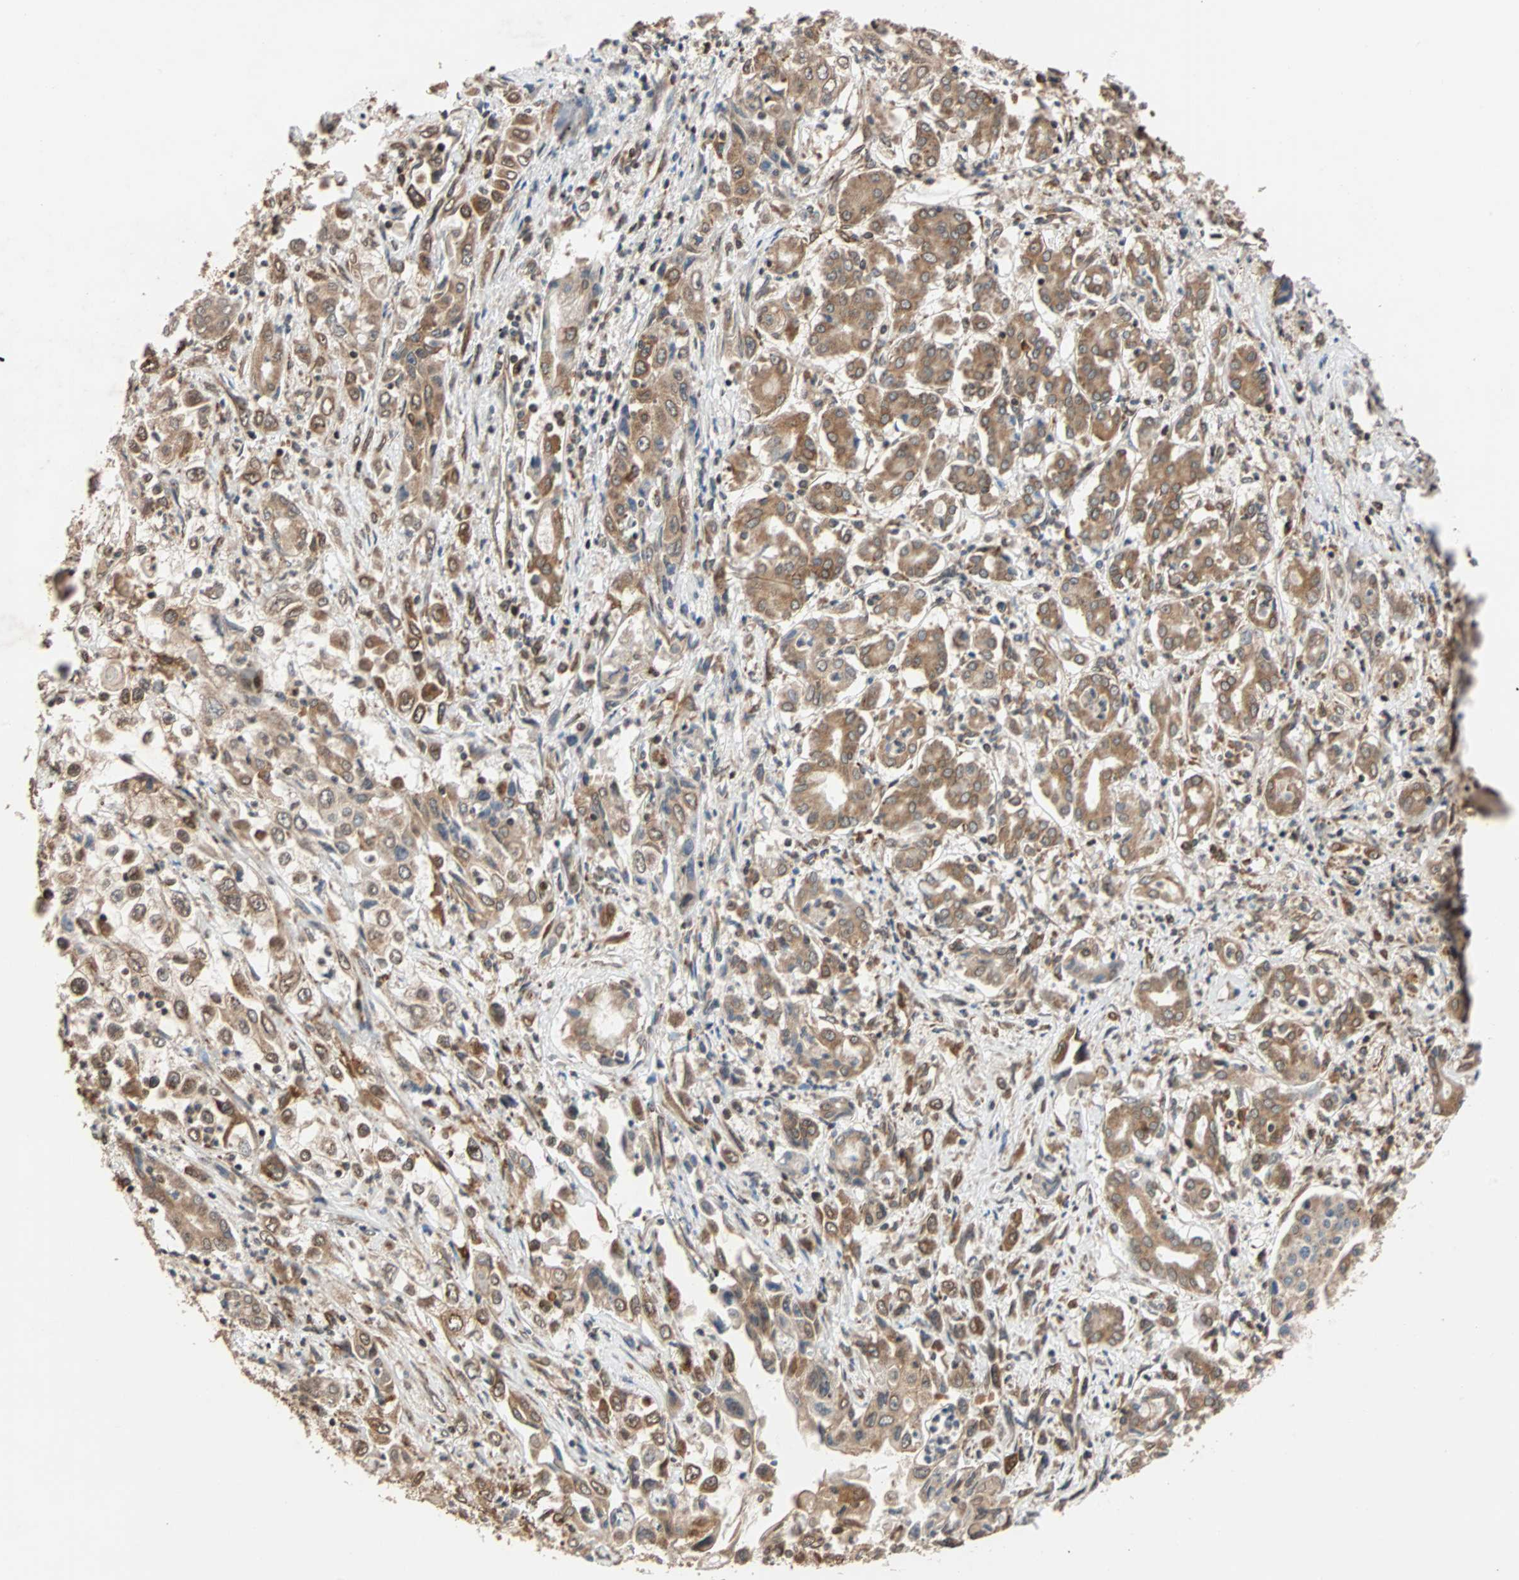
{"staining": {"intensity": "moderate", "quantity": ">75%", "location": "cytoplasmic/membranous"}, "tissue": "pancreatic cancer", "cell_type": "Tumor cells", "image_type": "cancer", "snomed": [{"axis": "morphology", "description": "Adenocarcinoma, NOS"}, {"axis": "topography", "description": "Pancreas"}], "caption": "A high-resolution micrograph shows immunohistochemistry staining of pancreatic adenocarcinoma, which shows moderate cytoplasmic/membranous staining in approximately >75% of tumor cells. (IHC, brightfield microscopy, high magnification).", "gene": "AUP1", "patient": {"sex": "male", "age": 70}}